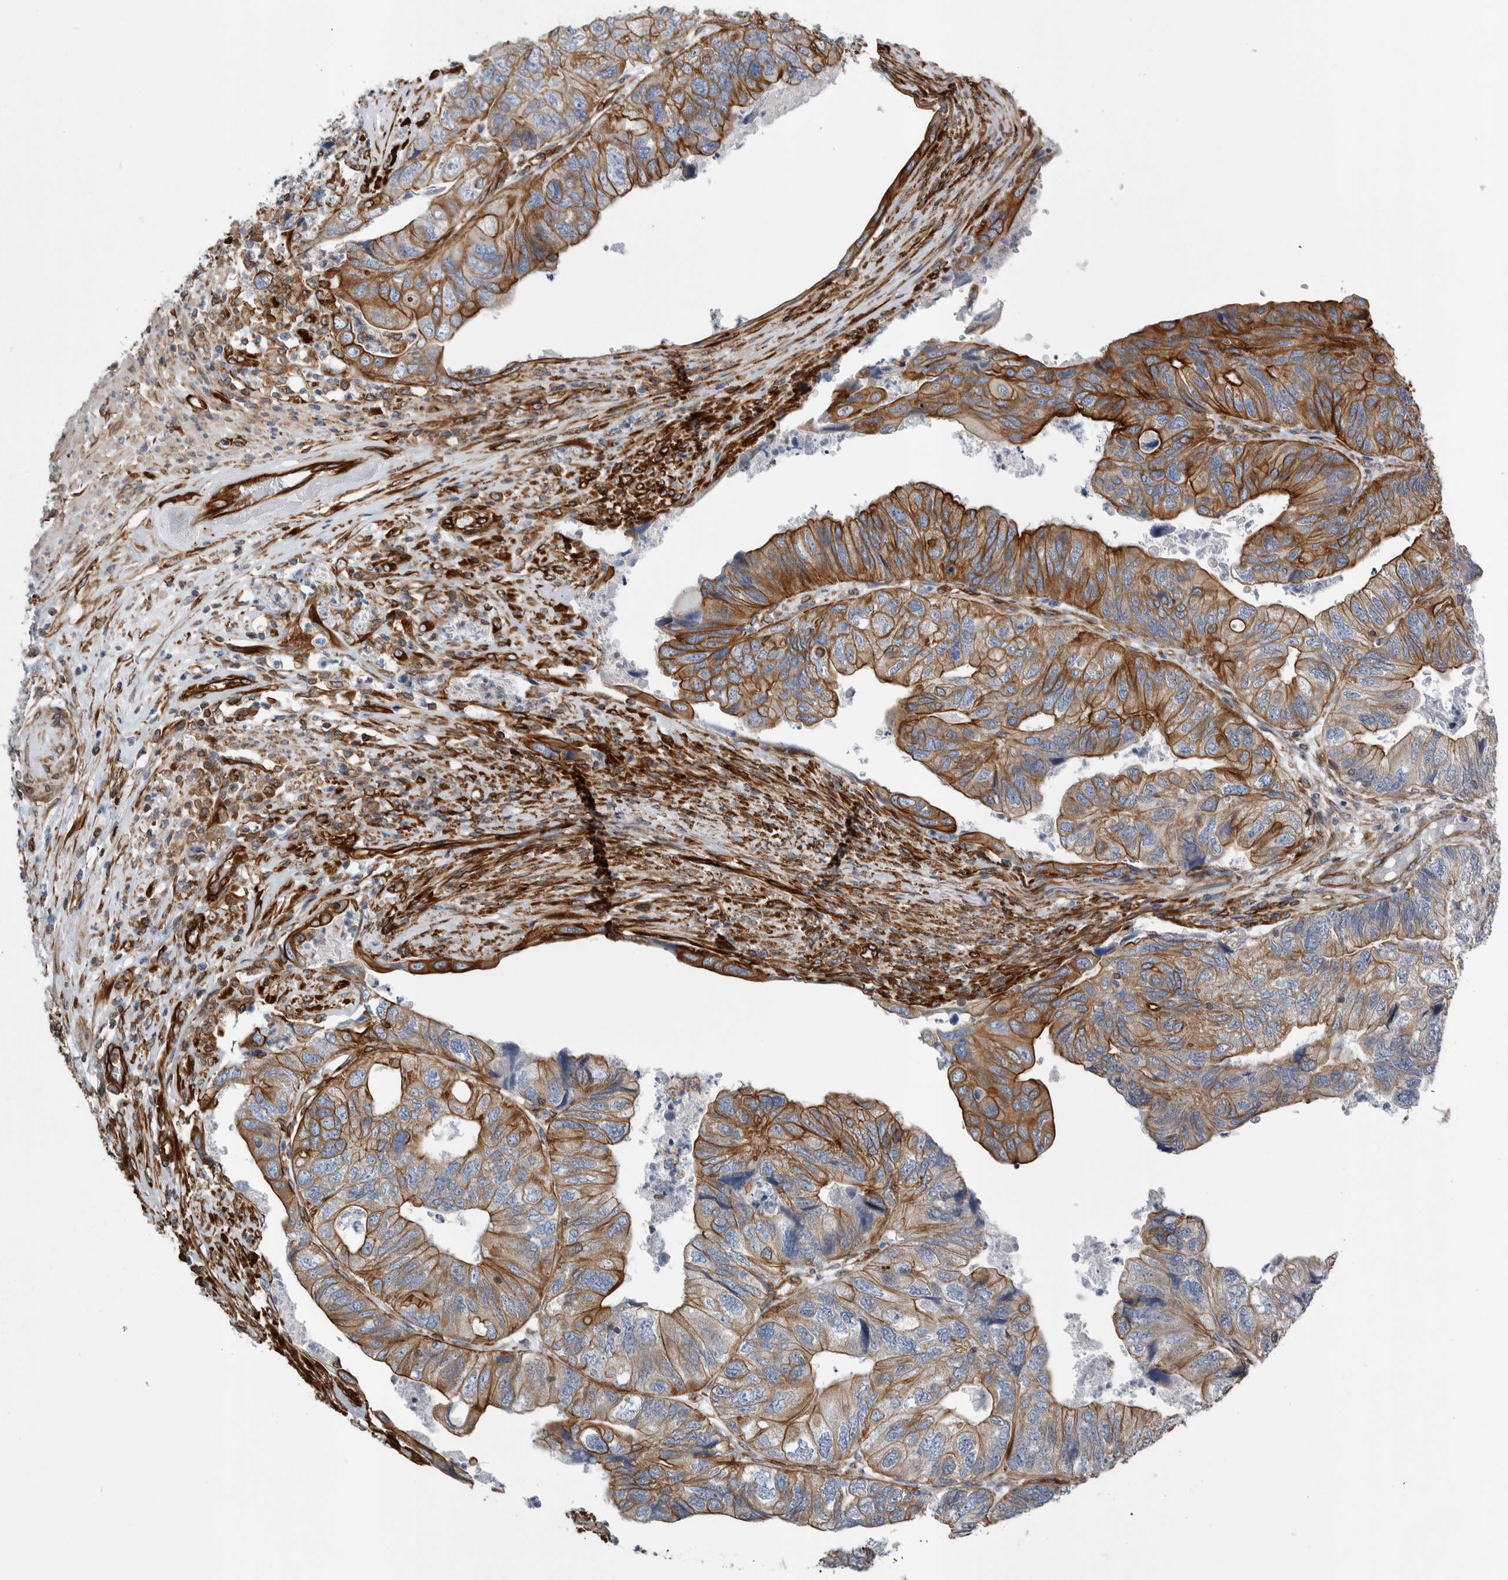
{"staining": {"intensity": "strong", "quantity": "25%-75%", "location": "cytoplasmic/membranous"}, "tissue": "colorectal cancer", "cell_type": "Tumor cells", "image_type": "cancer", "snomed": [{"axis": "morphology", "description": "Adenocarcinoma, NOS"}, {"axis": "topography", "description": "Rectum"}], "caption": "Strong cytoplasmic/membranous protein staining is identified in approximately 25%-75% of tumor cells in colorectal cancer (adenocarcinoma). Ihc stains the protein in brown and the nuclei are stained blue.", "gene": "PLEC", "patient": {"sex": "male", "age": 63}}